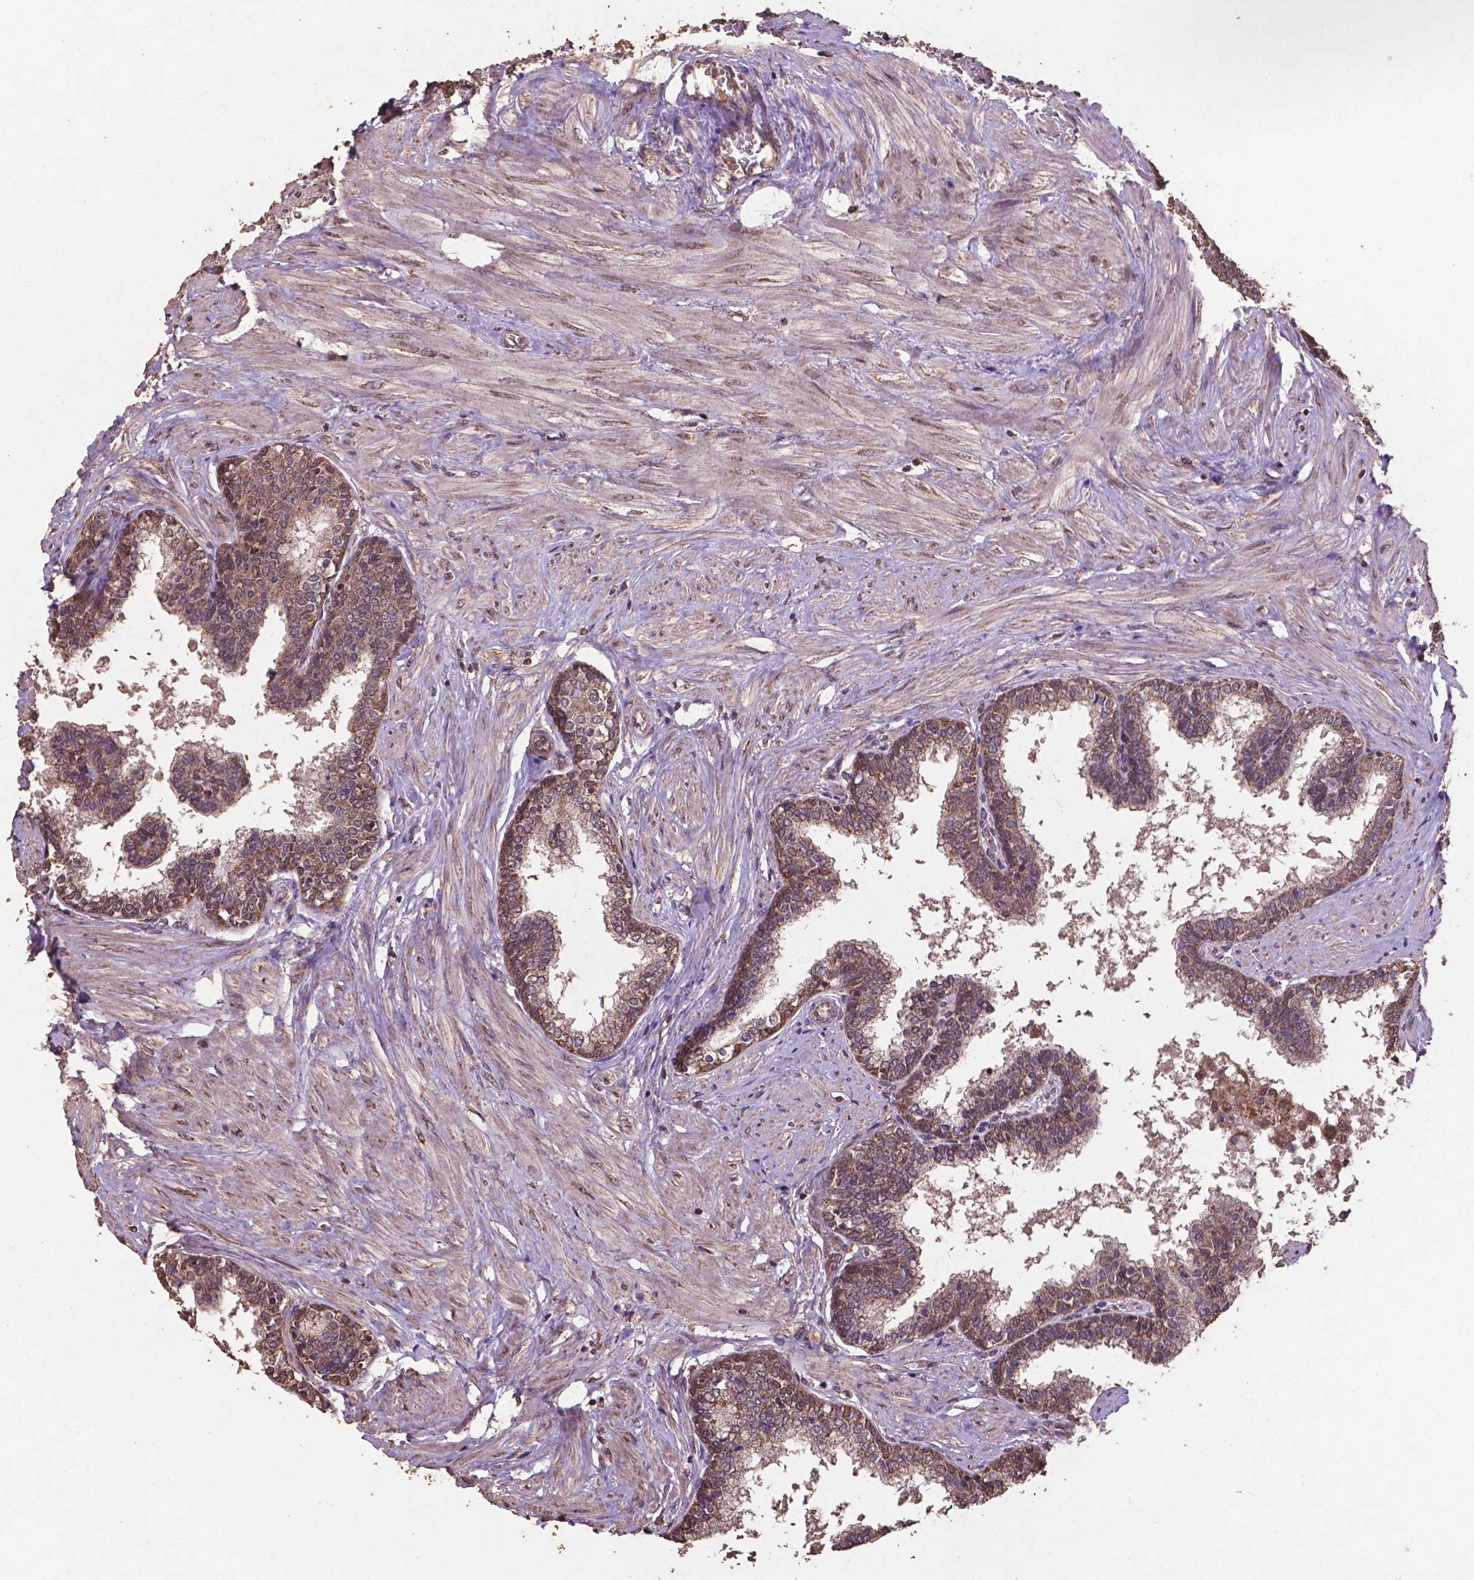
{"staining": {"intensity": "weak", "quantity": ">75%", "location": "cytoplasmic/membranous"}, "tissue": "prostate", "cell_type": "Glandular cells", "image_type": "normal", "snomed": [{"axis": "morphology", "description": "Normal tissue, NOS"}, {"axis": "topography", "description": "Prostate"}], "caption": "High-magnification brightfield microscopy of unremarkable prostate stained with DAB (3,3'-diaminobenzidine) (brown) and counterstained with hematoxylin (blue). glandular cells exhibit weak cytoplasmic/membranous expression is identified in approximately>75% of cells.", "gene": "DCAF1", "patient": {"sex": "male", "age": 55}}